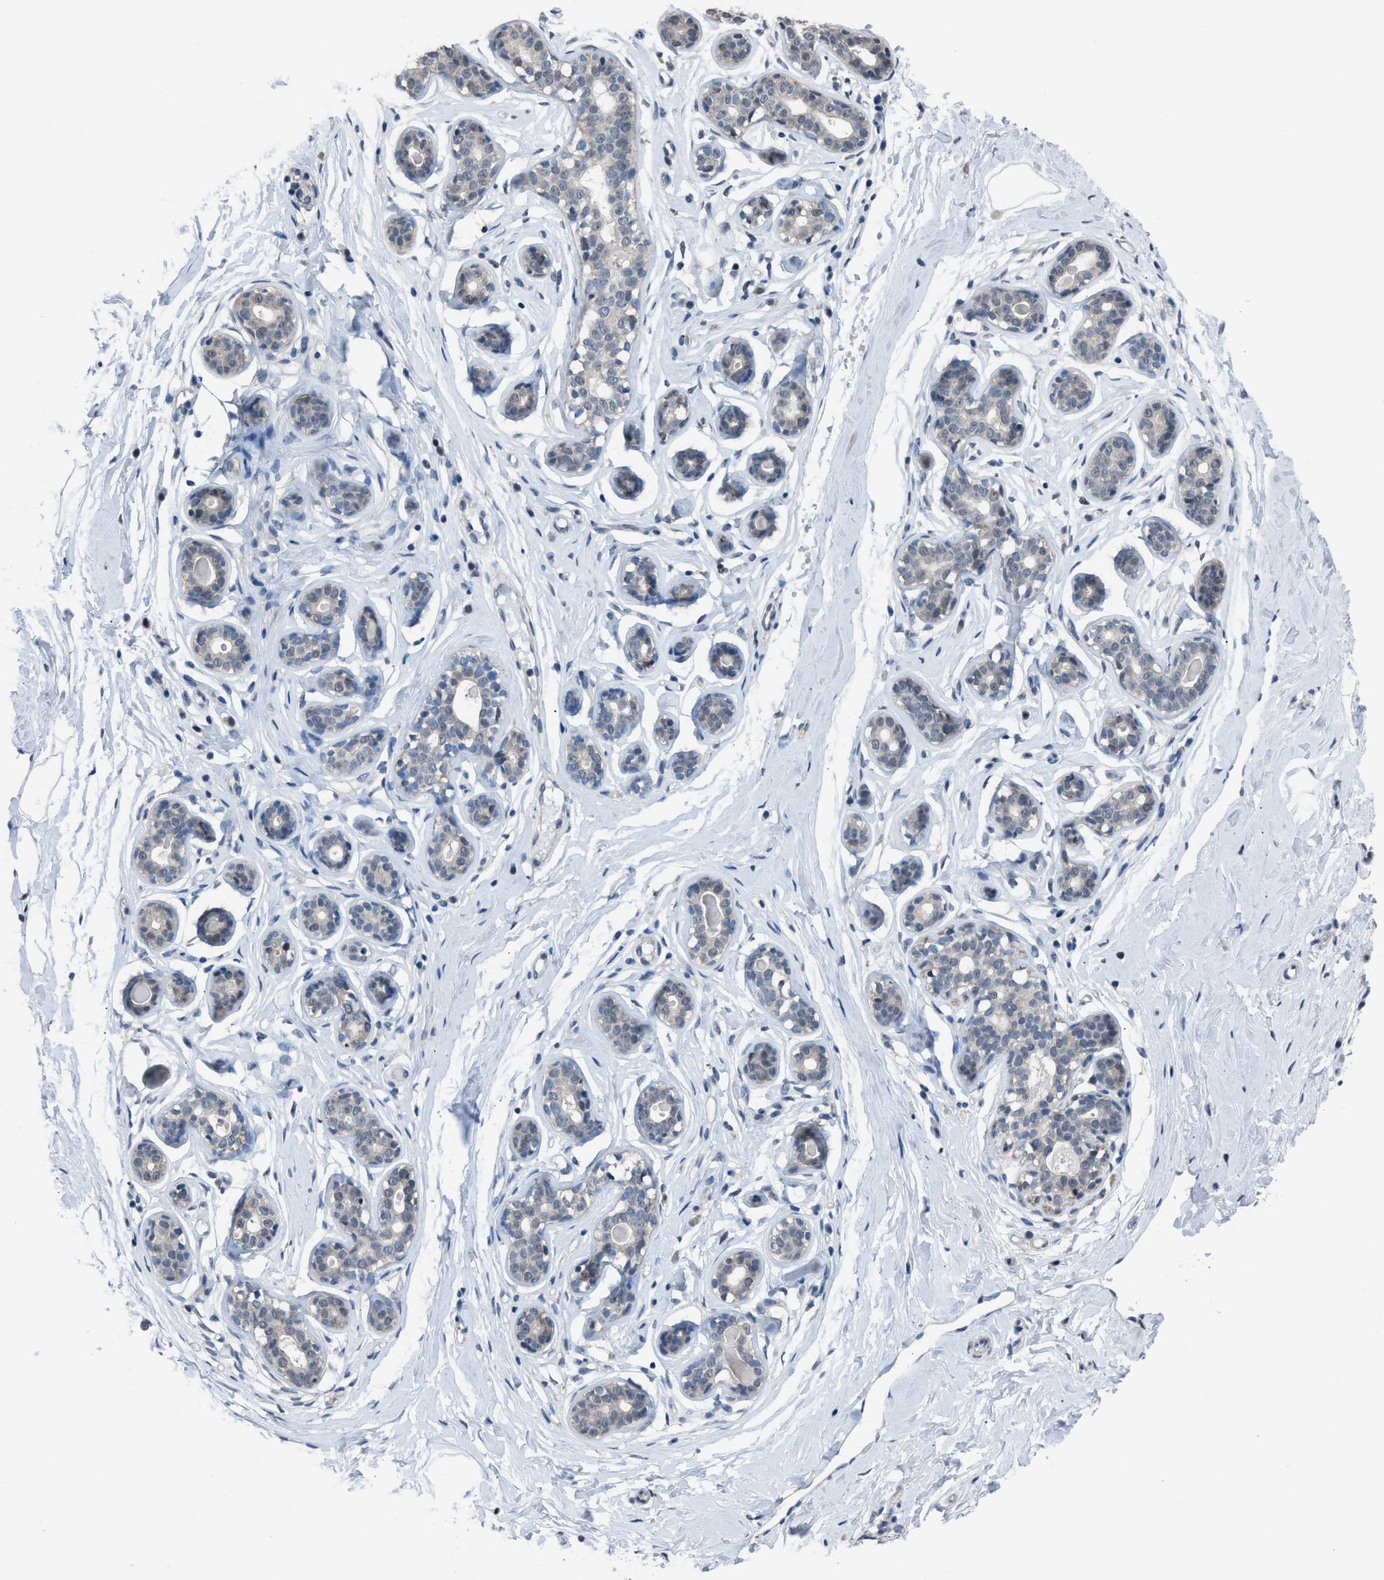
{"staining": {"intensity": "weak", "quantity": ">75%", "location": "cytoplasmic/membranous,nuclear"}, "tissue": "breast", "cell_type": "Adipocytes", "image_type": "normal", "snomed": [{"axis": "morphology", "description": "Normal tissue, NOS"}, {"axis": "topography", "description": "Breast"}], "caption": "Protein staining of normal breast displays weak cytoplasmic/membranous,nuclear expression in about >75% of adipocytes.", "gene": "ZNF276", "patient": {"sex": "female", "age": 23}}